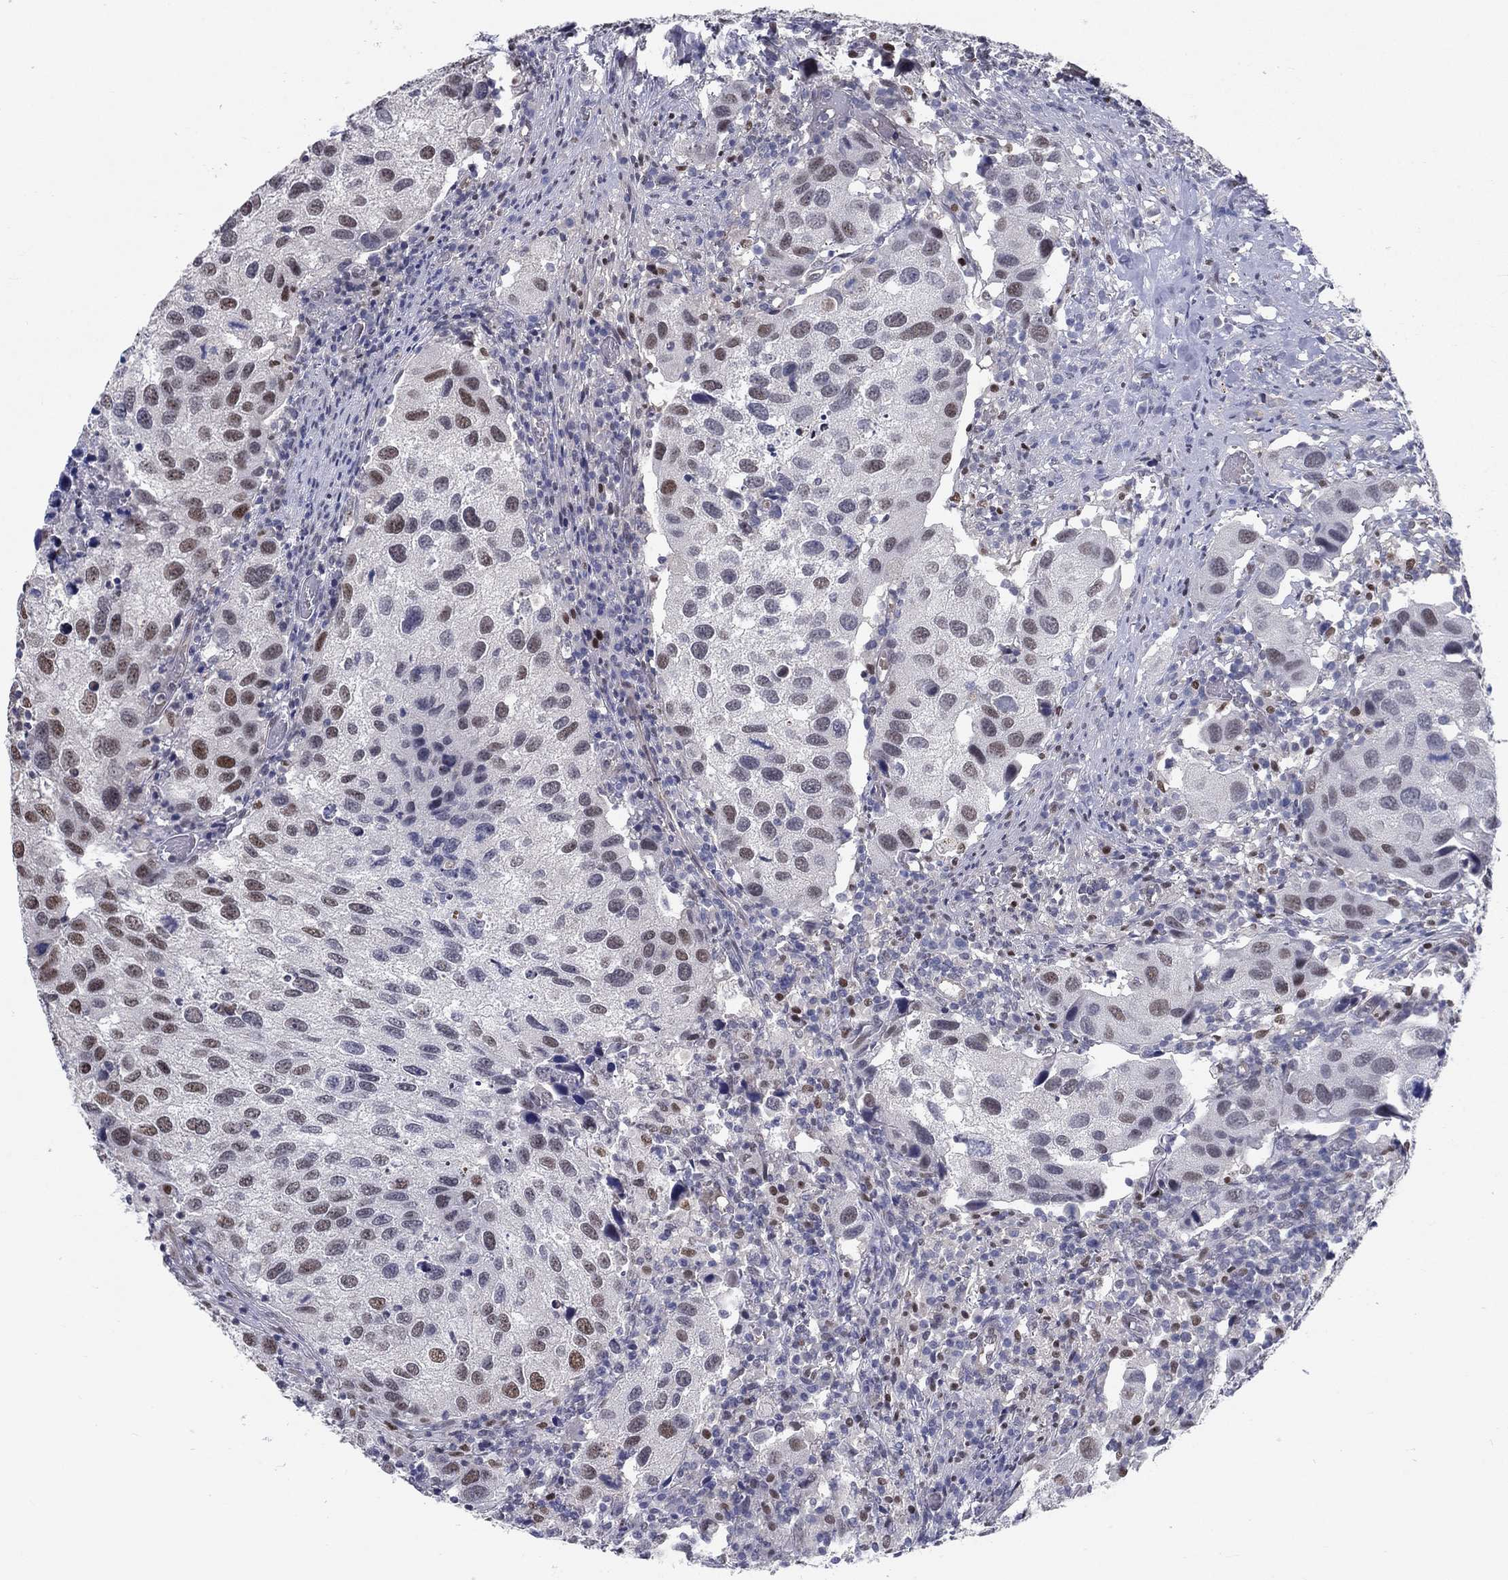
{"staining": {"intensity": "weak", "quantity": "<25%", "location": "nuclear"}, "tissue": "urothelial cancer", "cell_type": "Tumor cells", "image_type": "cancer", "snomed": [{"axis": "morphology", "description": "Urothelial carcinoma, High grade"}, {"axis": "topography", "description": "Urinary bladder"}], "caption": "Immunohistochemistry (IHC) of human urothelial cancer demonstrates no expression in tumor cells.", "gene": "ZBED1", "patient": {"sex": "male", "age": 79}}